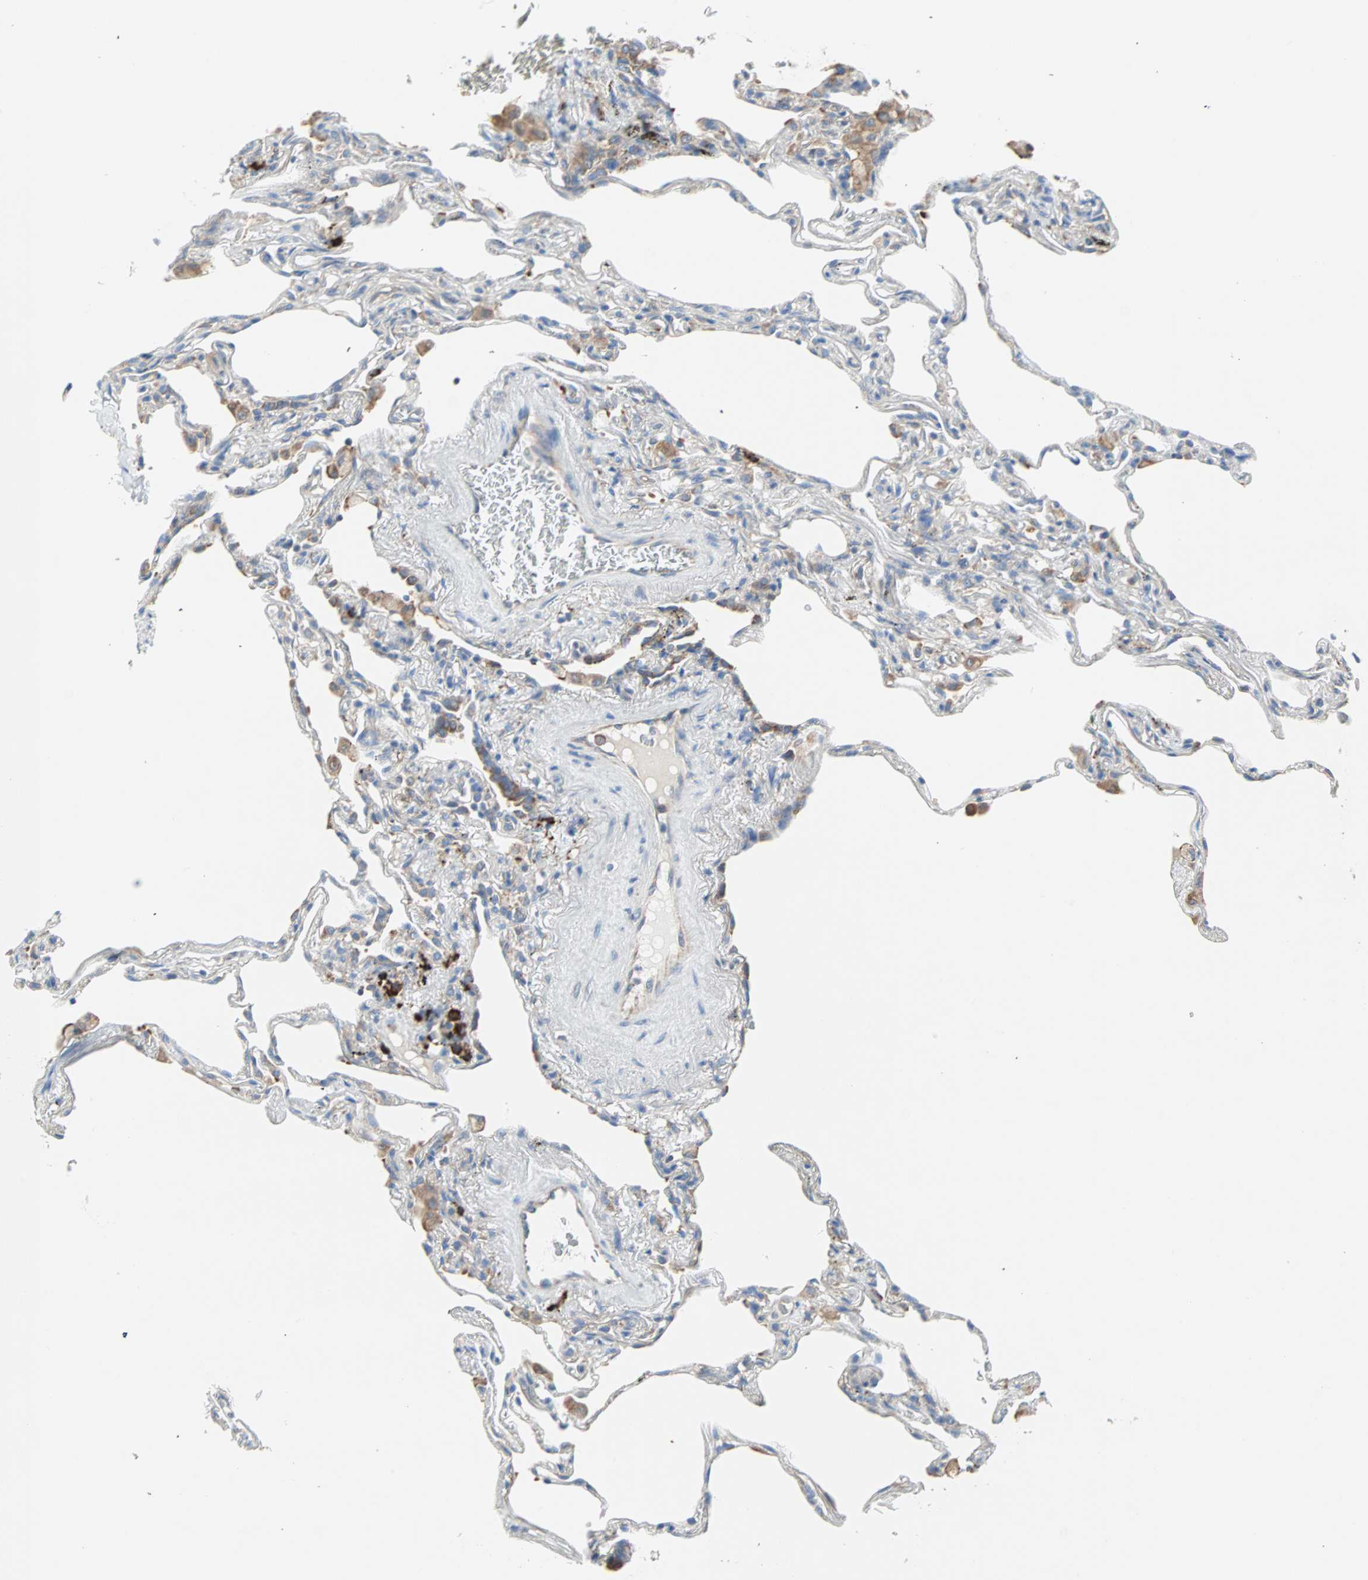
{"staining": {"intensity": "weak", "quantity": "25%-75%", "location": "cytoplasmic/membranous"}, "tissue": "lung", "cell_type": "Alveolar cells", "image_type": "normal", "snomed": [{"axis": "morphology", "description": "Normal tissue, NOS"}, {"axis": "morphology", "description": "Inflammation, NOS"}, {"axis": "topography", "description": "Lung"}], "caption": "Immunohistochemical staining of benign human lung shows 25%-75% levels of weak cytoplasmic/membranous protein positivity in approximately 25%-75% of alveolar cells.", "gene": "PLCXD1", "patient": {"sex": "male", "age": 69}}